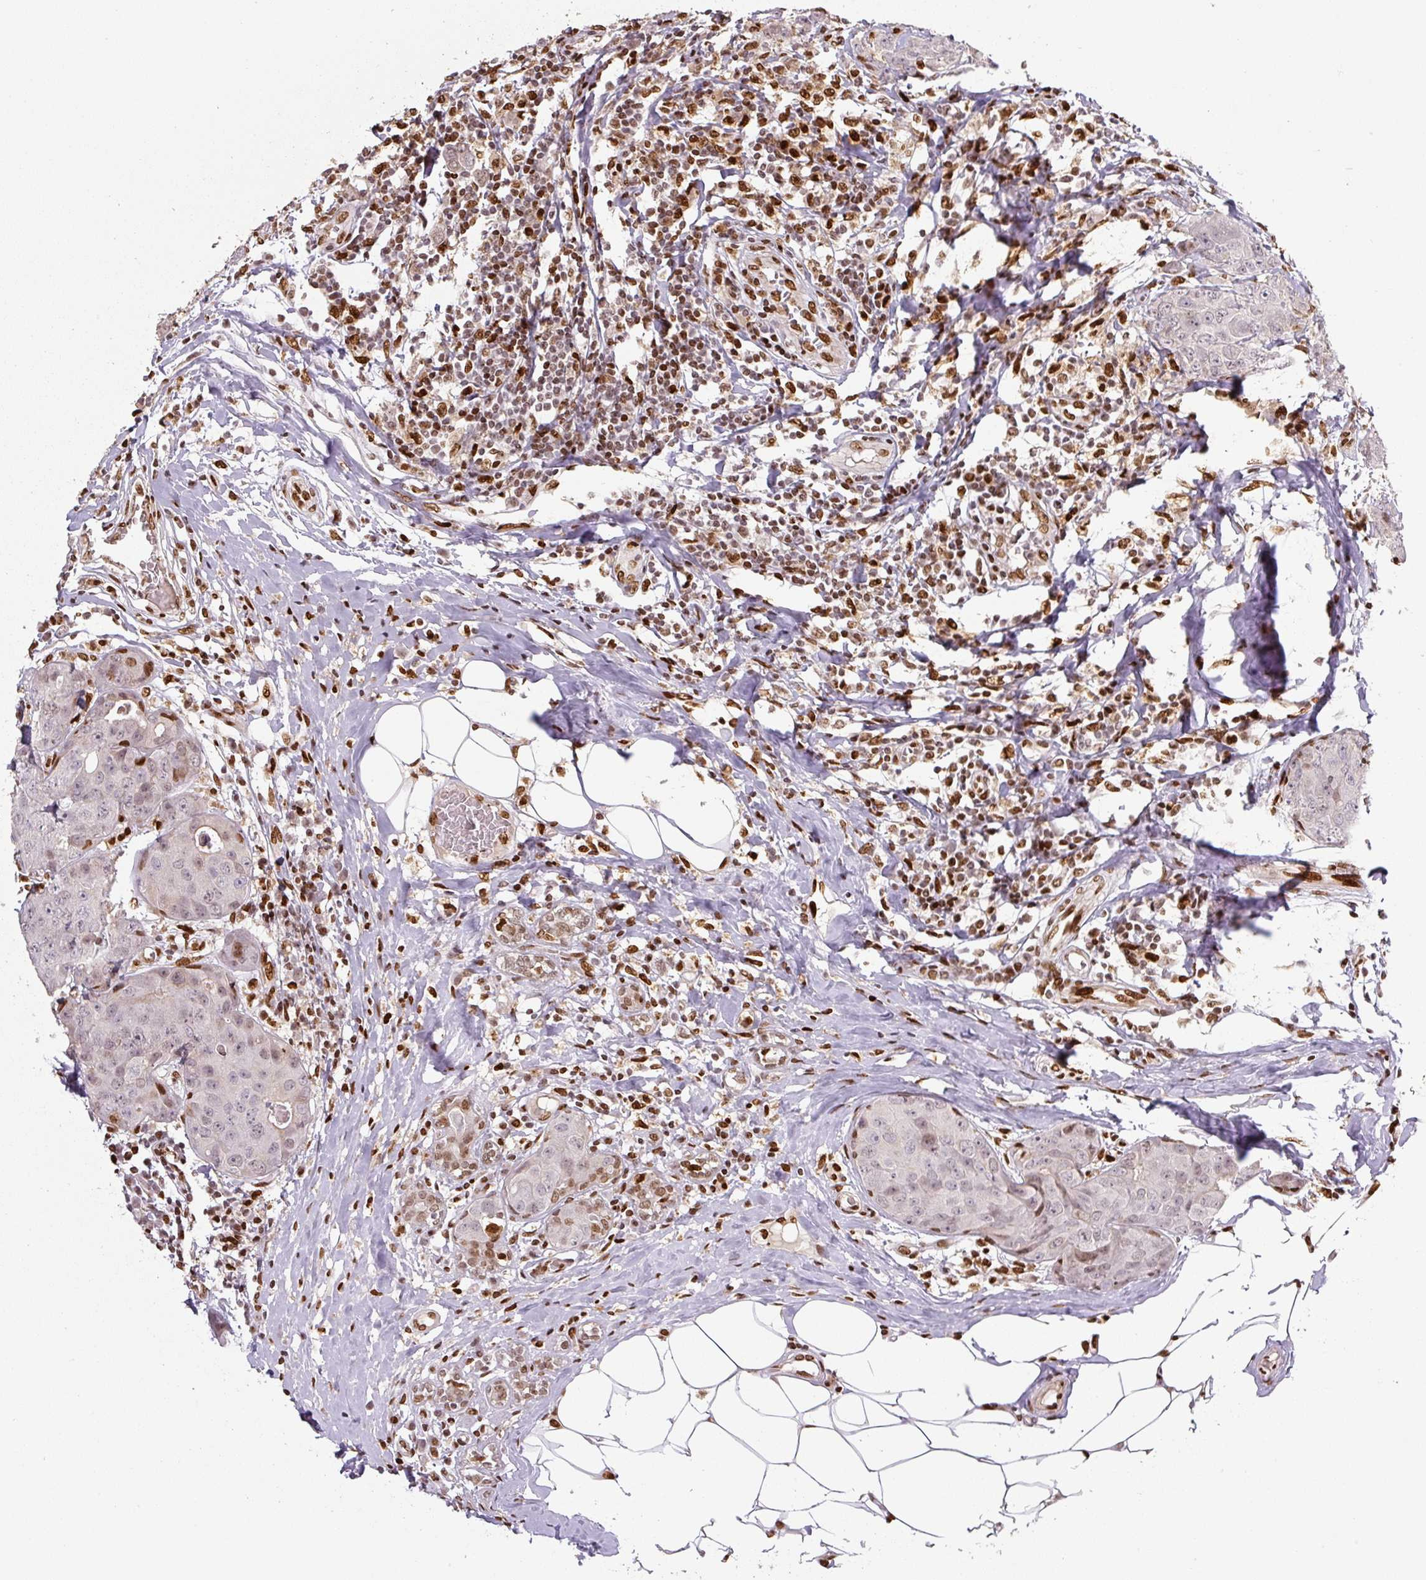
{"staining": {"intensity": "moderate", "quantity": "<25%", "location": "nuclear"}, "tissue": "breast cancer", "cell_type": "Tumor cells", "image_type": "cancer", "snomed": [{"axis": "morphology", "description": "Duct carcinoma"}, {"axis": "topography", "description": "Breast"}], "caption": "This is a histology image of IHC staining of breast cancer, which shows moderate expression in the nuclear of tumor cells.", "gene": "PYDC2", "patient": {"sex": "female", "age": 43}}